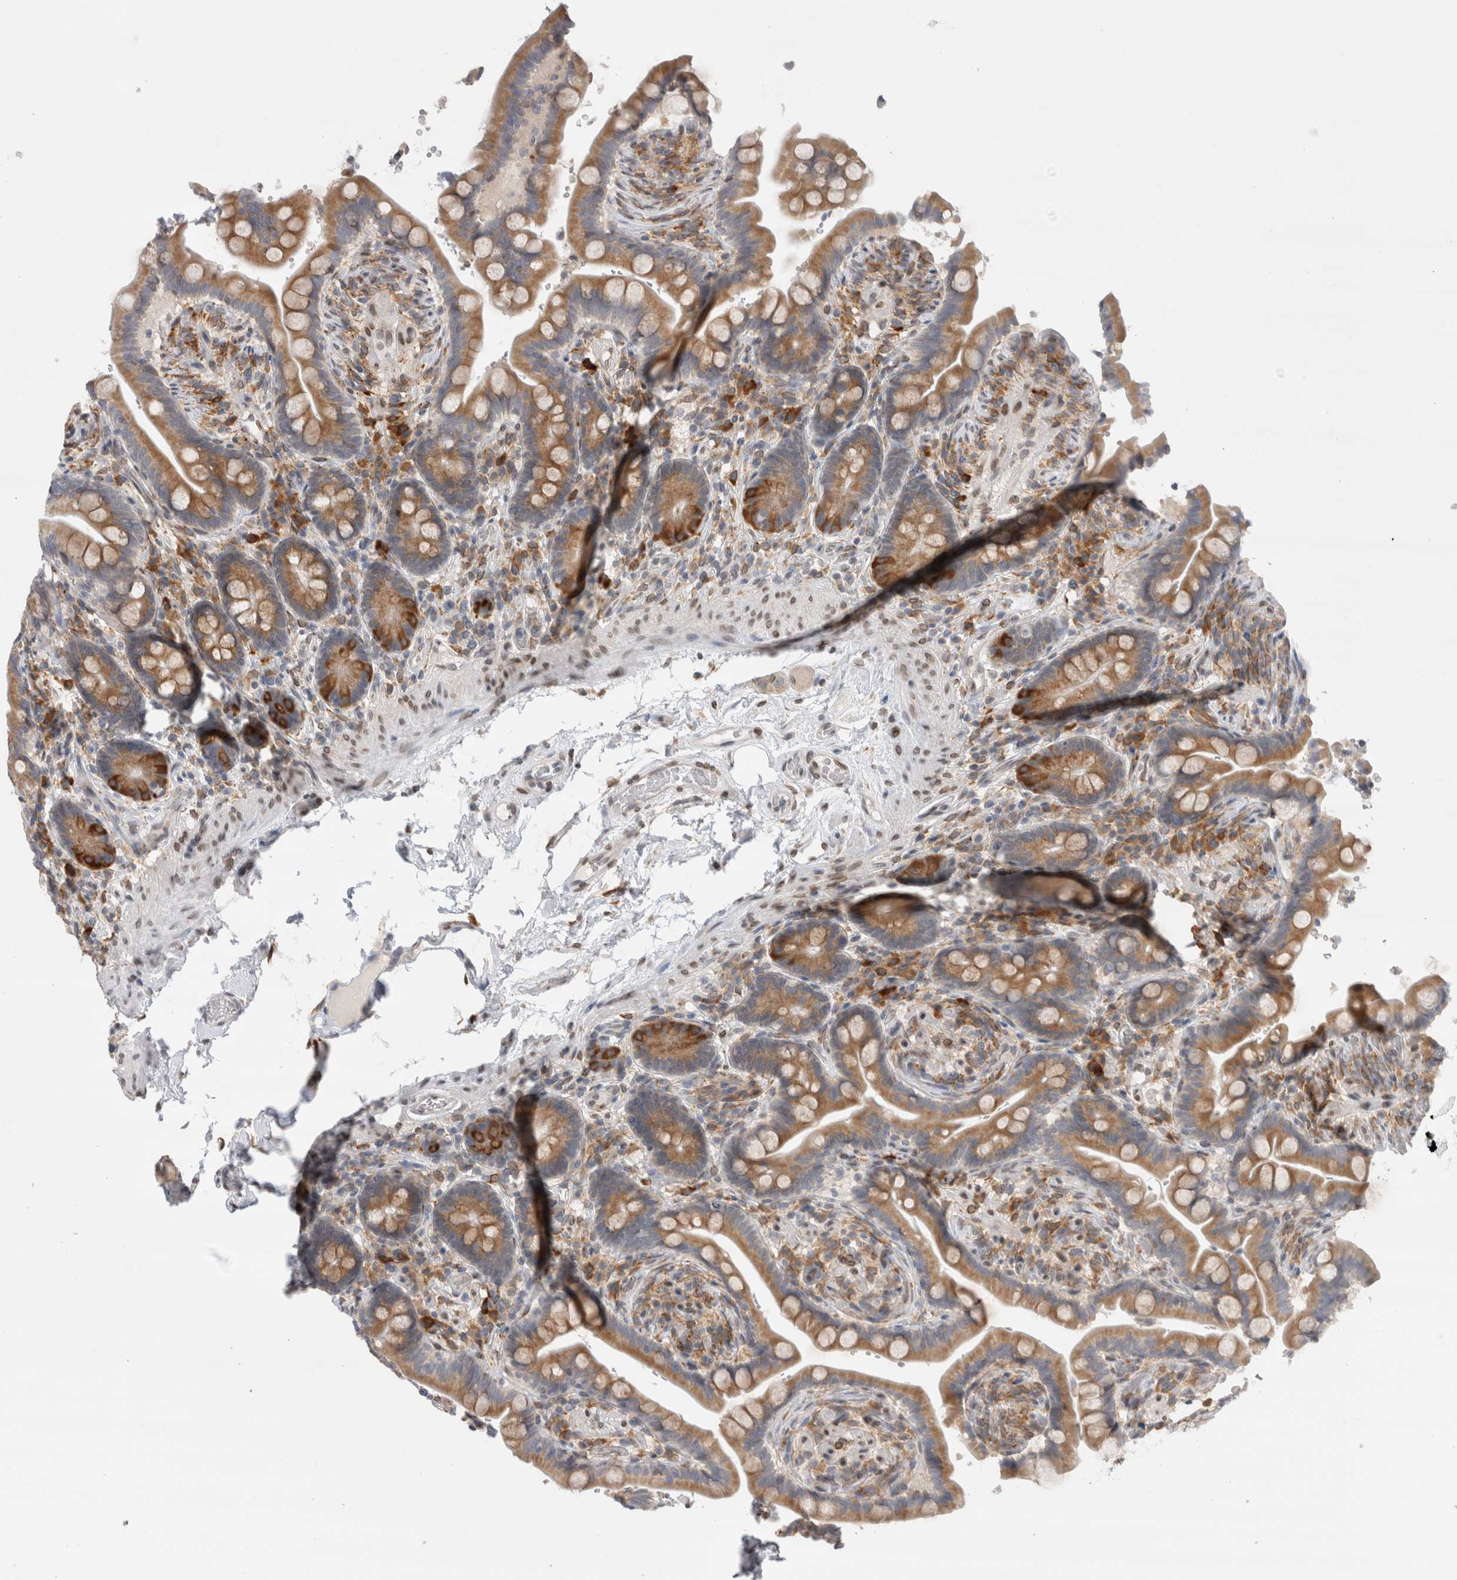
{"staining": {"intensity": "negative", "quantity": "none", "location": "none"}, "tissue": "colon", "cell_type": "Endothelial cells", "image_type": "normal", "snomed": [{"axis": "morphology", "description": "Normal tissue, NOS"}, {"axis": "topography", "description": "Smooth muscle"}, {"axis": "topography", "description": "Colon"}], "caption": "There is no significant positivity in endothelial cells of colon. (DAB (3,3'-diaminobenzidine) immunohistochemistry (IHC) visualized using brightfield microscopy, high magnification).", "gene": "VCPIP1", "patient": {"sex": "male", "age": 73}}